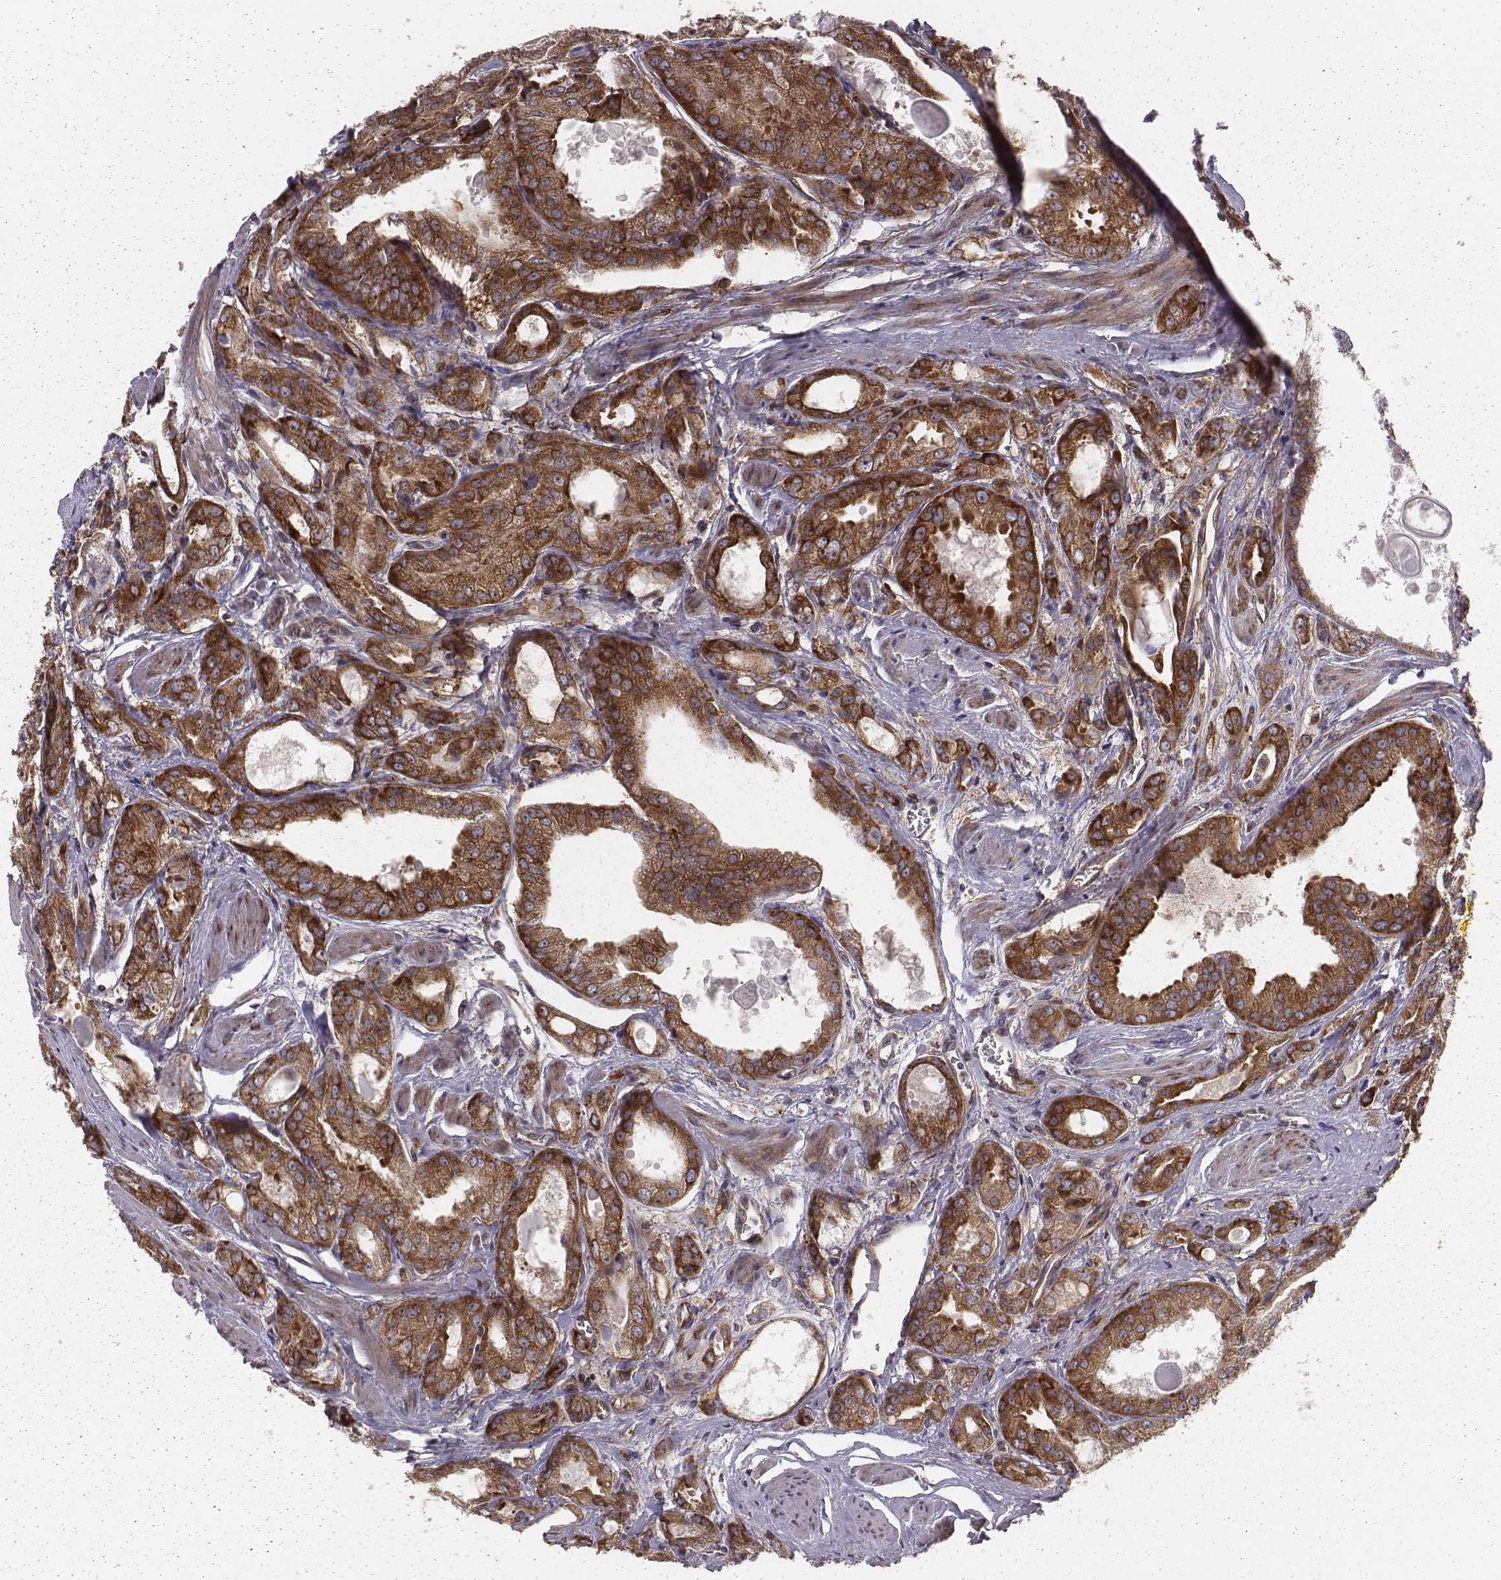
{"staining": {"intensity": "strong", "quantity": ">75%", "location": "cytoplasmic/membranous"}, "tissue": "prostate cancer", "cell_type": "Tumor cells", "image_type": "cancer", "snomed": [{"axis": "morphology", "description": "Adenocarcinoma, NOS"}, {"axis": "morphology", "description": "Adenocarcinoma, High grade"}, {"axis": "topography", "description": "Prostate"}], "caption": "This is an image of immunohistochemistry staining of prostate cancer (adenocarcinoma), which shows strong positivity in the cytoplasmic/membranous of tumor cells.", "gene": "TXLNA", "patient": {"sex": "male", "age": 70}}